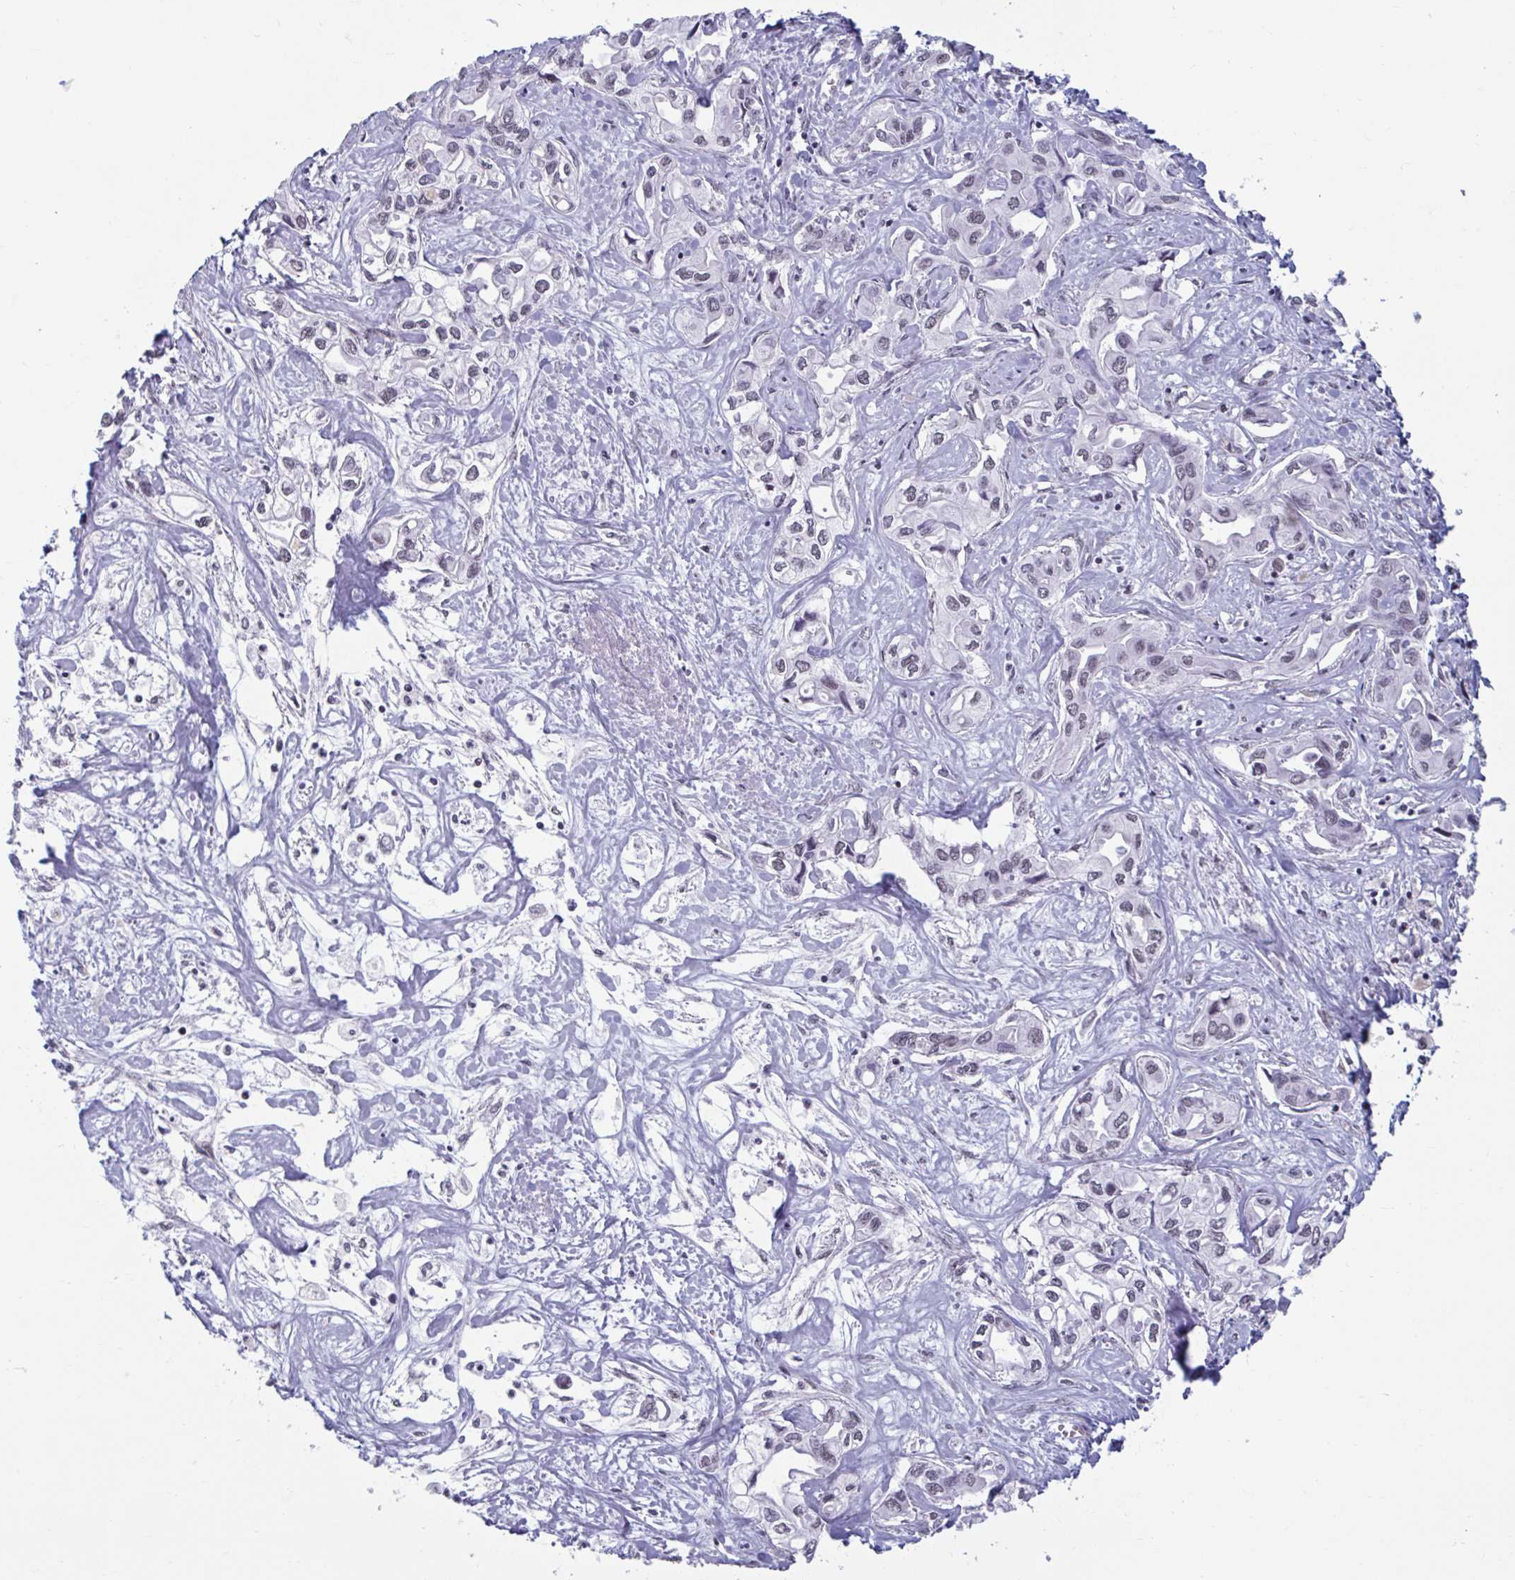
{"staining": {"intensity": "weak", "quantity": "25%-75%", "location": "nuclear"}, "tissue": "liver cancer", "cell_type": "Tumor cells", "image_type": "cancer", "snomed": [{"axis": "morphology", "description": "Cholangiocarcinoma"}, {"axis": "topography", "description": "Liver"}], "caption": "Protein expression analysis of cholangiocarcinoma (liver) exhibits weak nuclear staining in approximately 25%-75% of tumor cells.", "gene": "HSD17B6", "patient": {"sex": "female", "age": 64}}